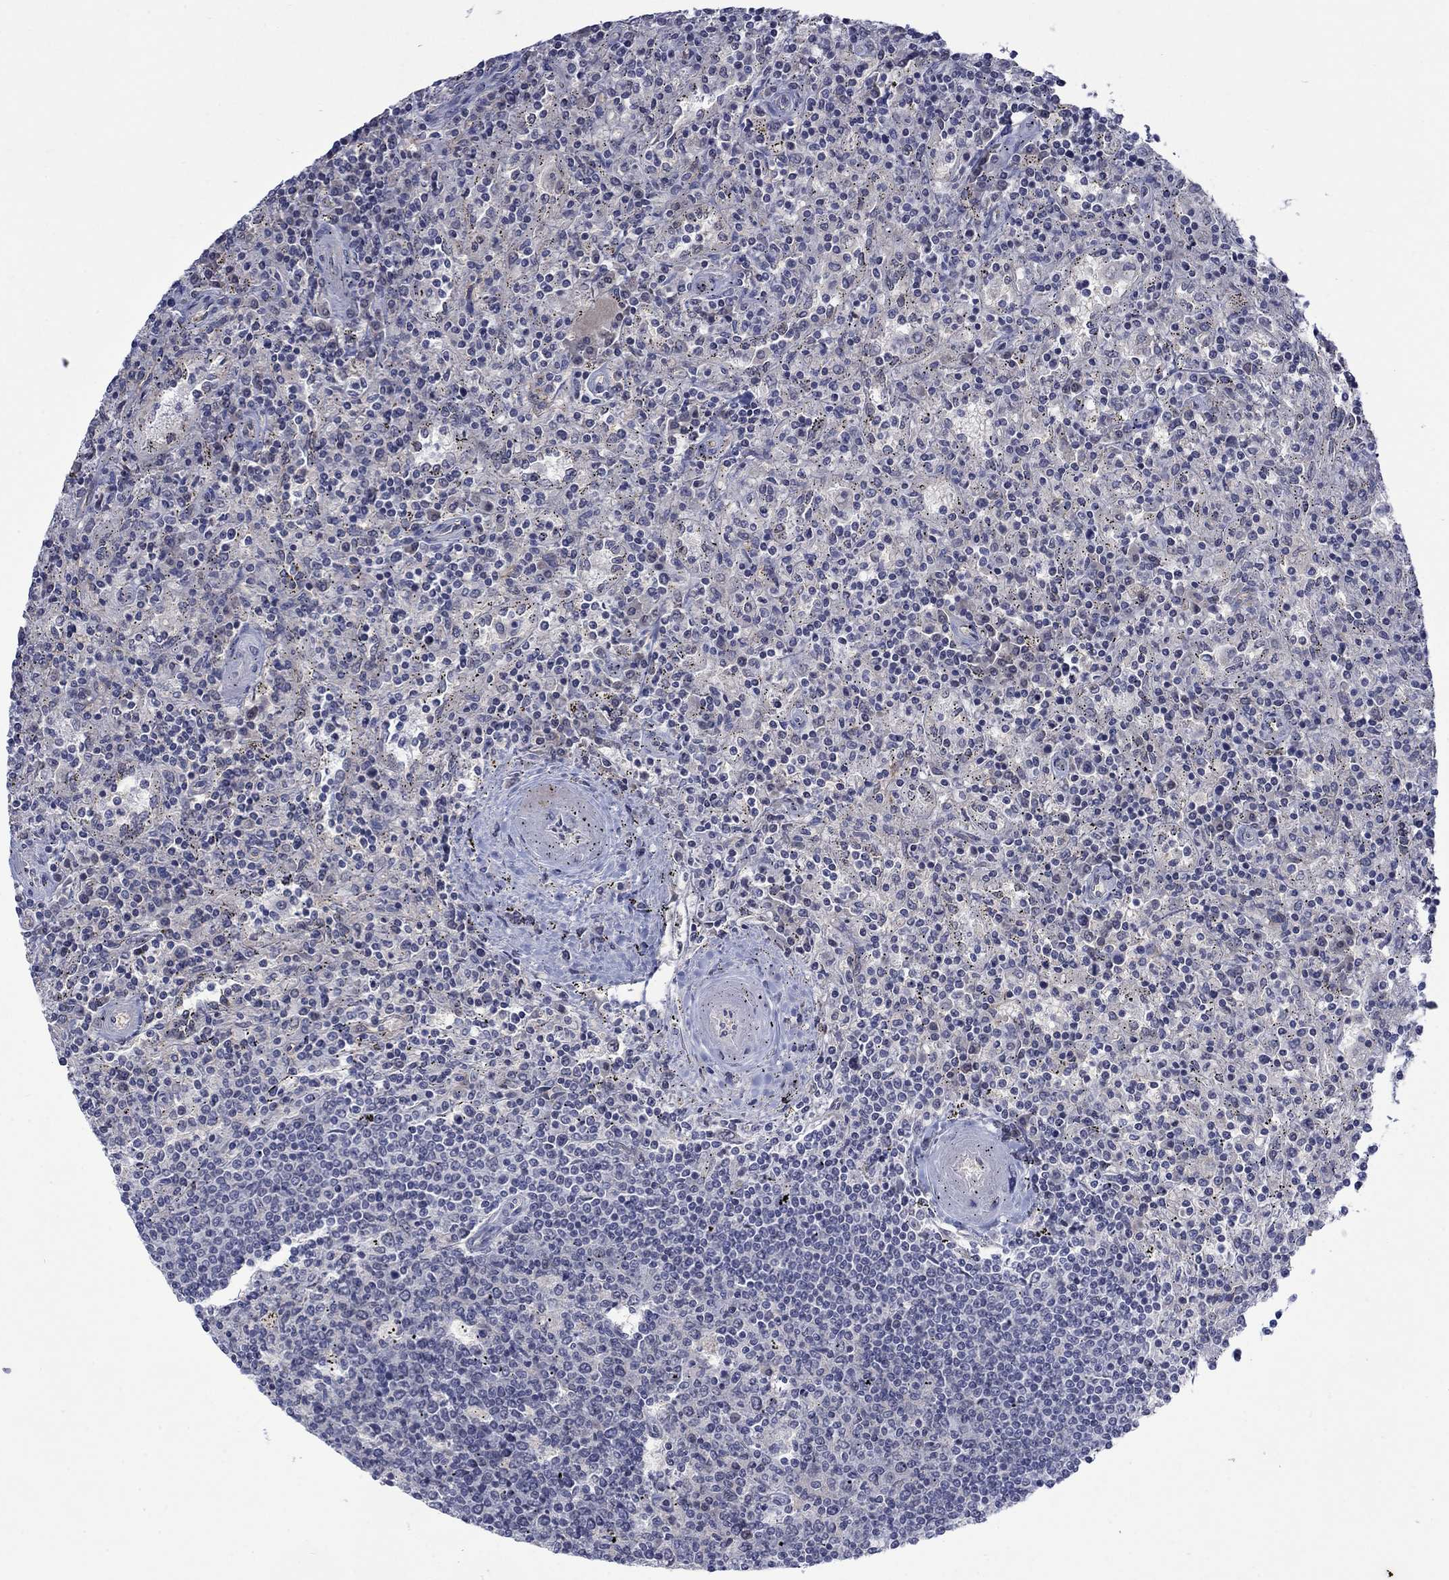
{"staining": {"intensity": "negative", "quantity": "none", "location": "none"}, "tissue": "lymphoma", "cell_type": "Tumor cells", "image_type": "cancer", "snomed": [{"axis": "morphology", "description": "Malignant lymphoma, non-Hodgkin's type, Low grade"}, {"axis": "topography", "description": "Spleen"}], "caption": "Lymphoma stained for a protein using immunohistochemistry (IHC) shows no positivity tumor cells.", "gene": "NSMF", "patient": {"sex": "male", "age": 62}}